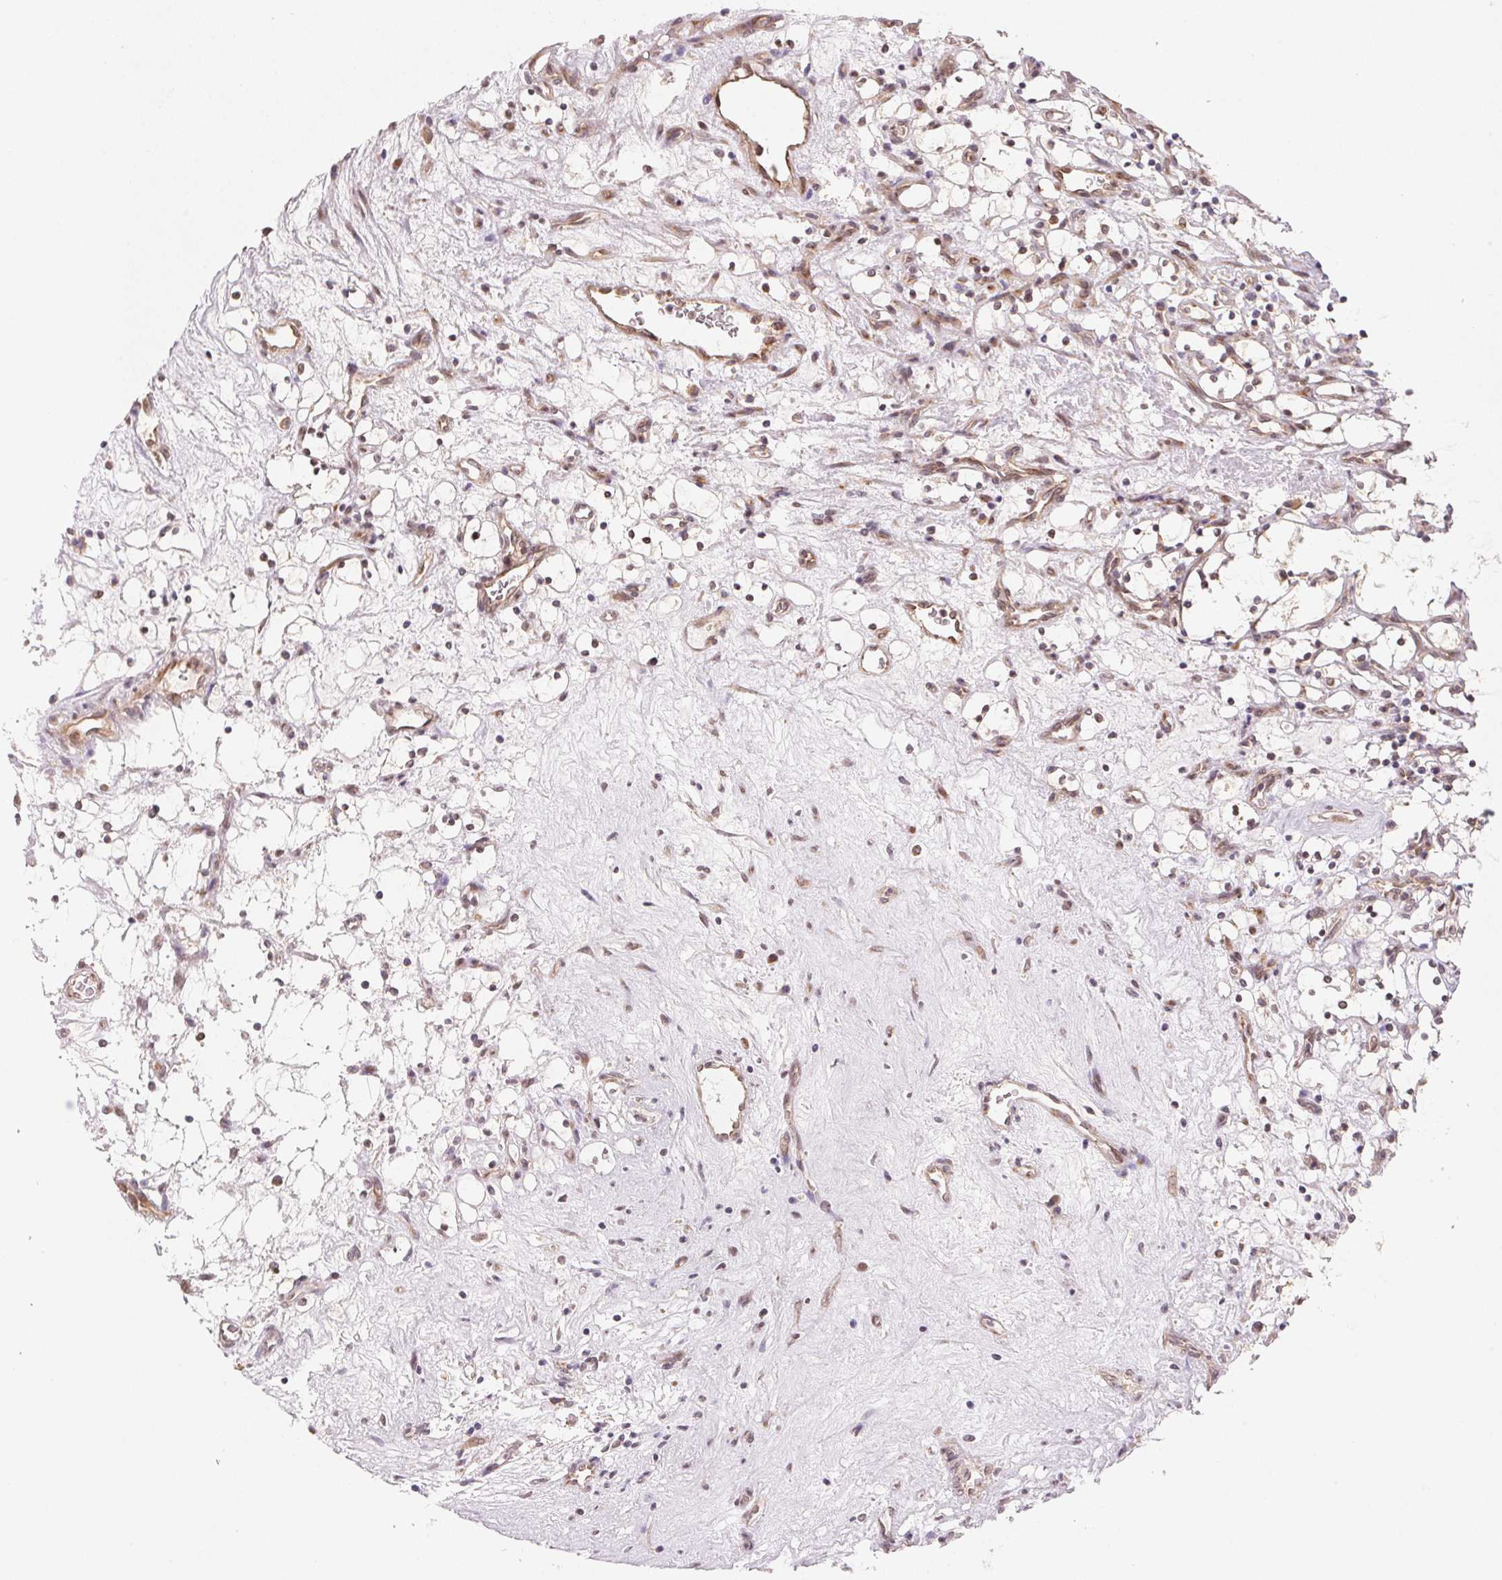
{"staining": {"intensity": "weak", "quantity": "<25%", "location": "cytoplasmic/membranous"}, "tissue": "renal cancer", "cell_type": "Tumor cells", "image_type": "cancer", "snomed": [{"axis": "morphology", "description": "Adenocarcinoma, NOS"}, {"axis": "topography", "description": "Kidney"}], "caption": "DAB immunohistochemical staining of renal cancer exhibits no significant positivity in tumor cells.", "gene": "EI24", "patient": {"sex": "female", "age": 69}}